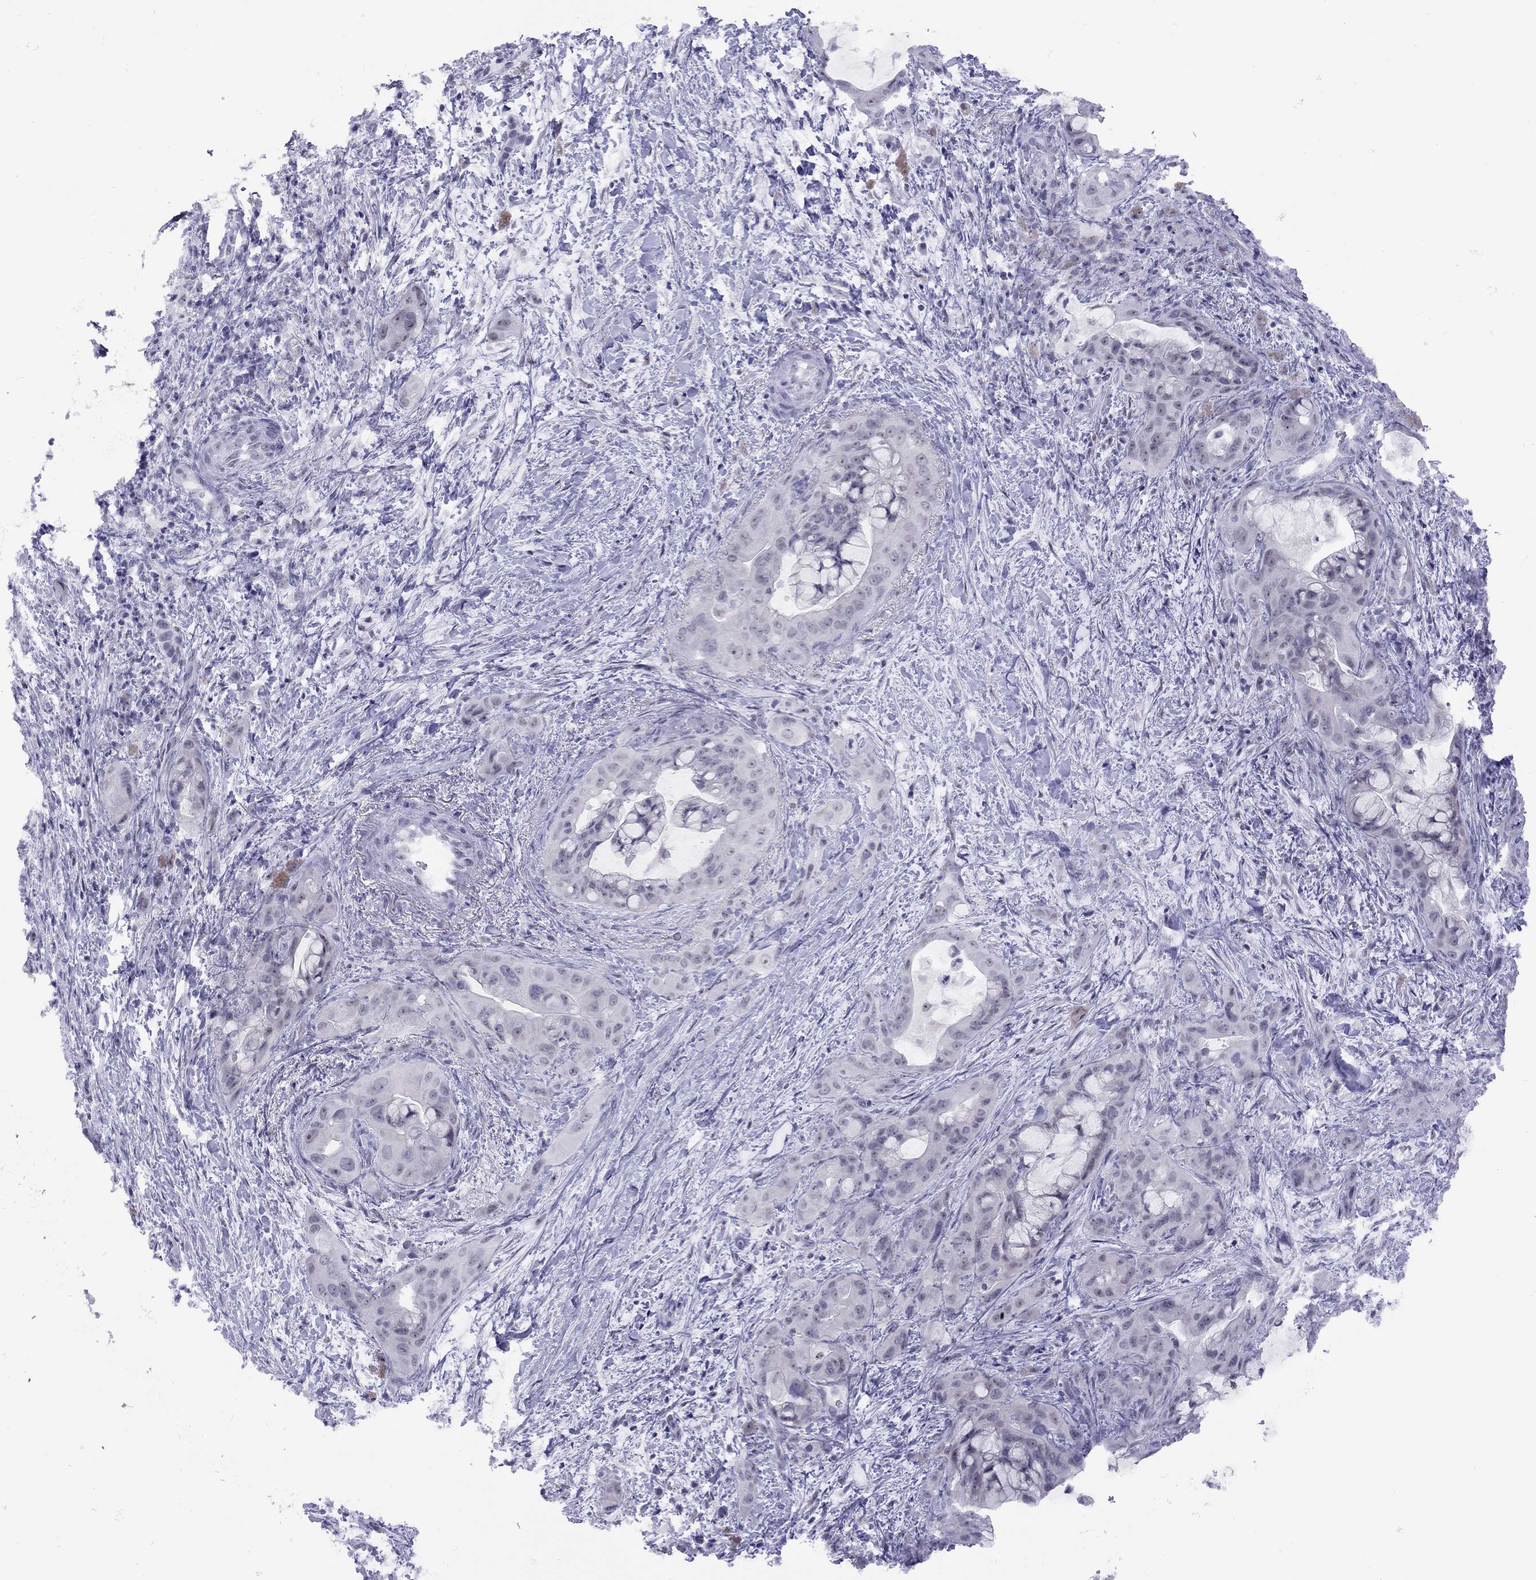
{"staining": {"intensity": "negative", "quantity": "none", "location": "none"}, "tissue": "pancreatic cancer", "cell_type": "Tumor cells", "image_type": "cancer", "snomed": [{"axis": "morphology", "description": "Adenocarcinoma, NOS"}, {"axis": "topography", "description": "Pancreas"}], "caption": "IHC histopathology image of neoplastic tissue: pancreatic cancer (adenocarcinoma) stained with DAB (3,3'-diaminobenzidine) shows no significant protein expression in tumor cells. (DAB immunohistochemistry, high magnification).", "gene": "LYAR", "patient": {"sex": "male", "age": 71}}